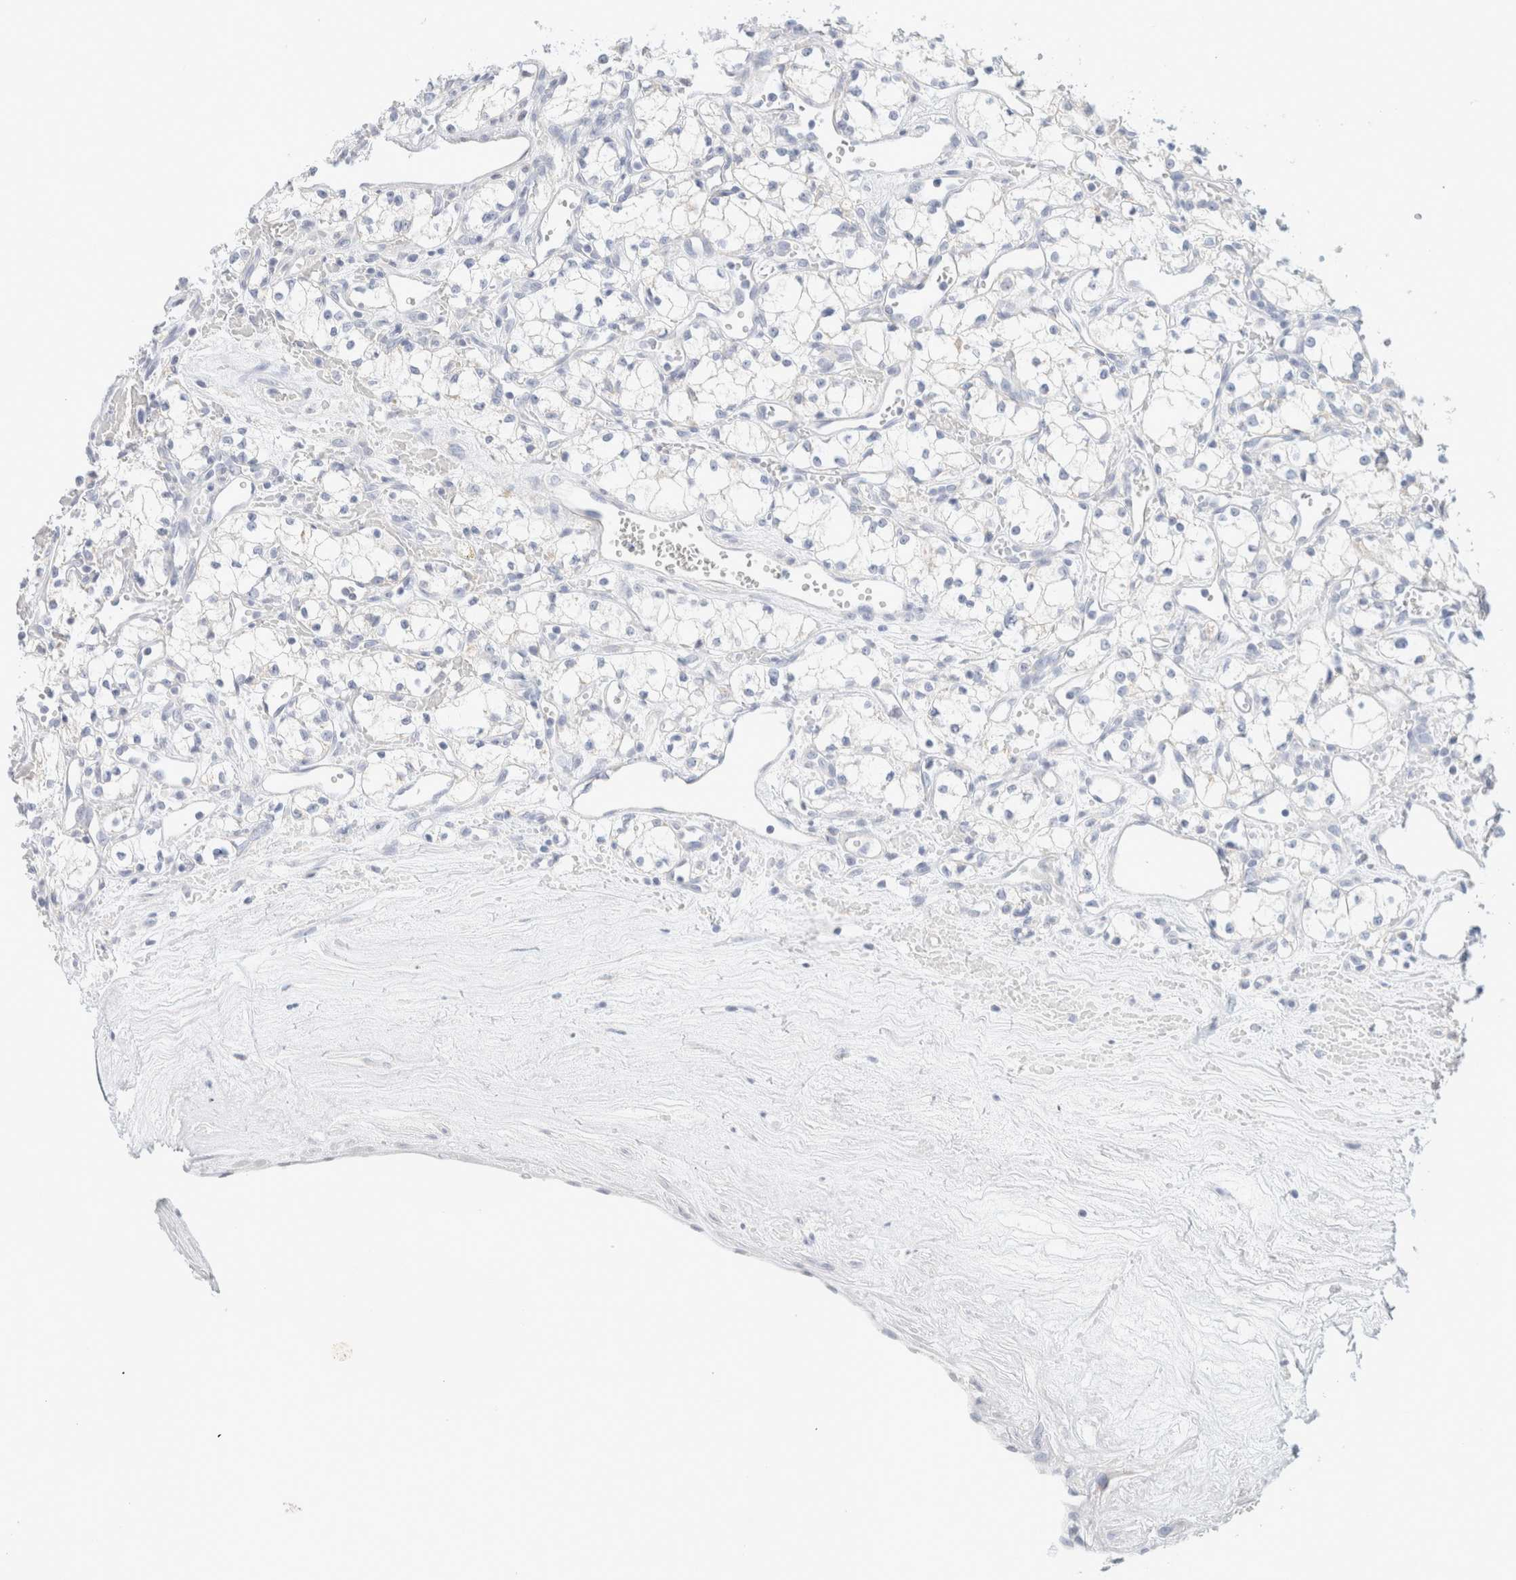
{"staining": {"intensity": "negative", "quantity": "none", "location": "none"}, "tissue": "renal cancer", "cell_type": "Tumor cells", "image_type": "cancer", "snomed": [{"axis": "morphology", "description": "Adenocarcinoma, NOS"}, {"axis": "topography", "description": "Kidney"}], "caption": "Immunohistochemistry (IHC) of renal cancer exhibits no staining in tumor cells. (Stains: DAB (3,3'-diaminobenzidine) immunohistochemistry with hematoxylin counter stain, Microscopy: brightfield microscopy at high magnification).", "gene": "HEXD", "patient": {"sex": "male", "age": 59}}